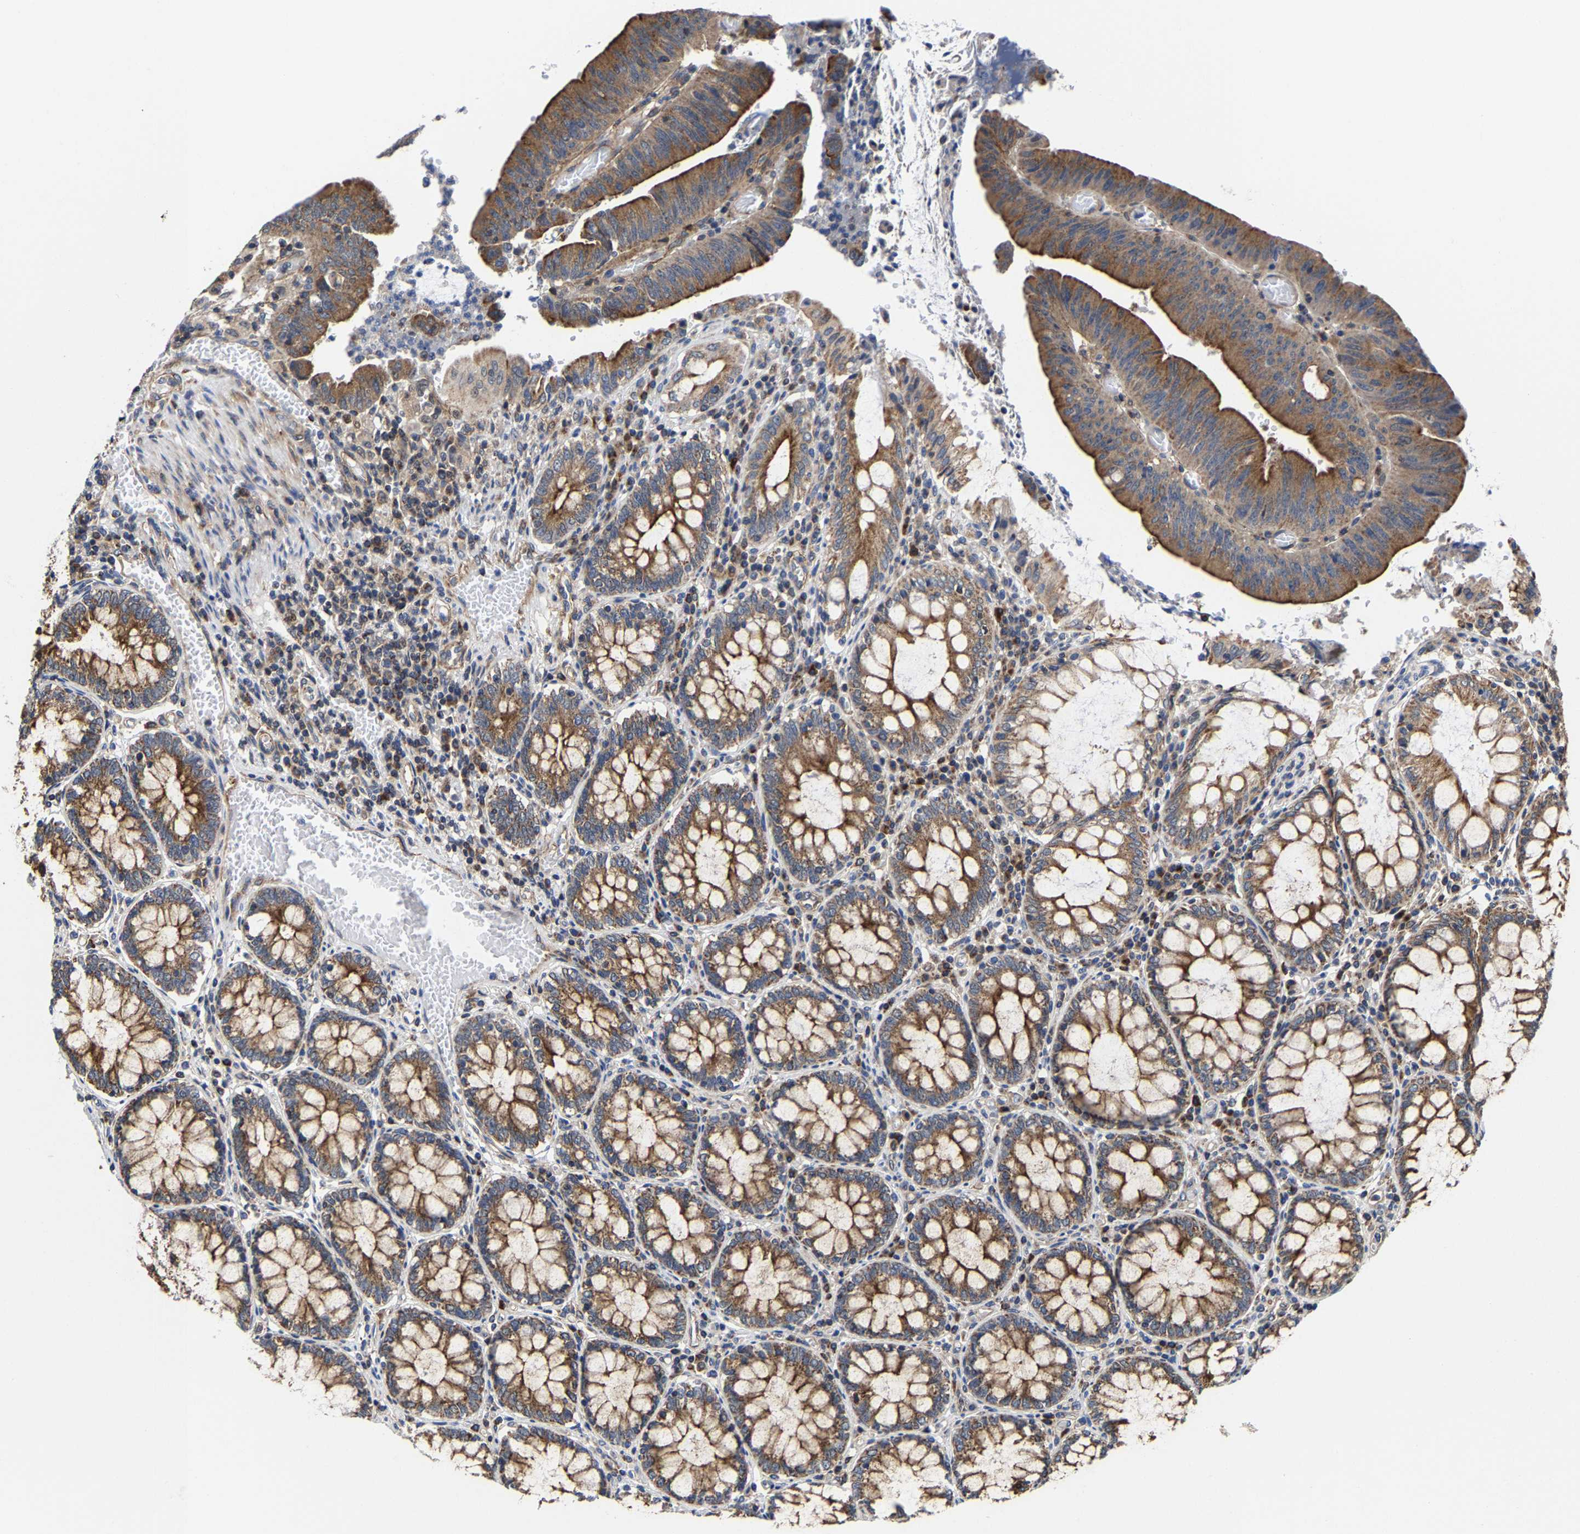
{"staining": {"intensity": "strong", "quantity": ">75%", "location": "cytoplasmic/membranous"}, "tissue": "colorectal cancer", "cell_type": "Tumor cells", "image_type": "cancer", "snomed": [{"axis": "morphology", "description": "Normal tissue, NOS"}, {"axis": "morphology", "description": "Adenocarcinoma, NOS"}, {"axis": "topography", "description": "Rectum"}], "caption": "Adenocarcinoma (colorectal) stained with immunohistochemistry reveals strong cytoplasmic/membranous positivity in about >75% of tumor cells.", "gene": "PFKFB3", "patient": {"sex": "female", "age": 66}}